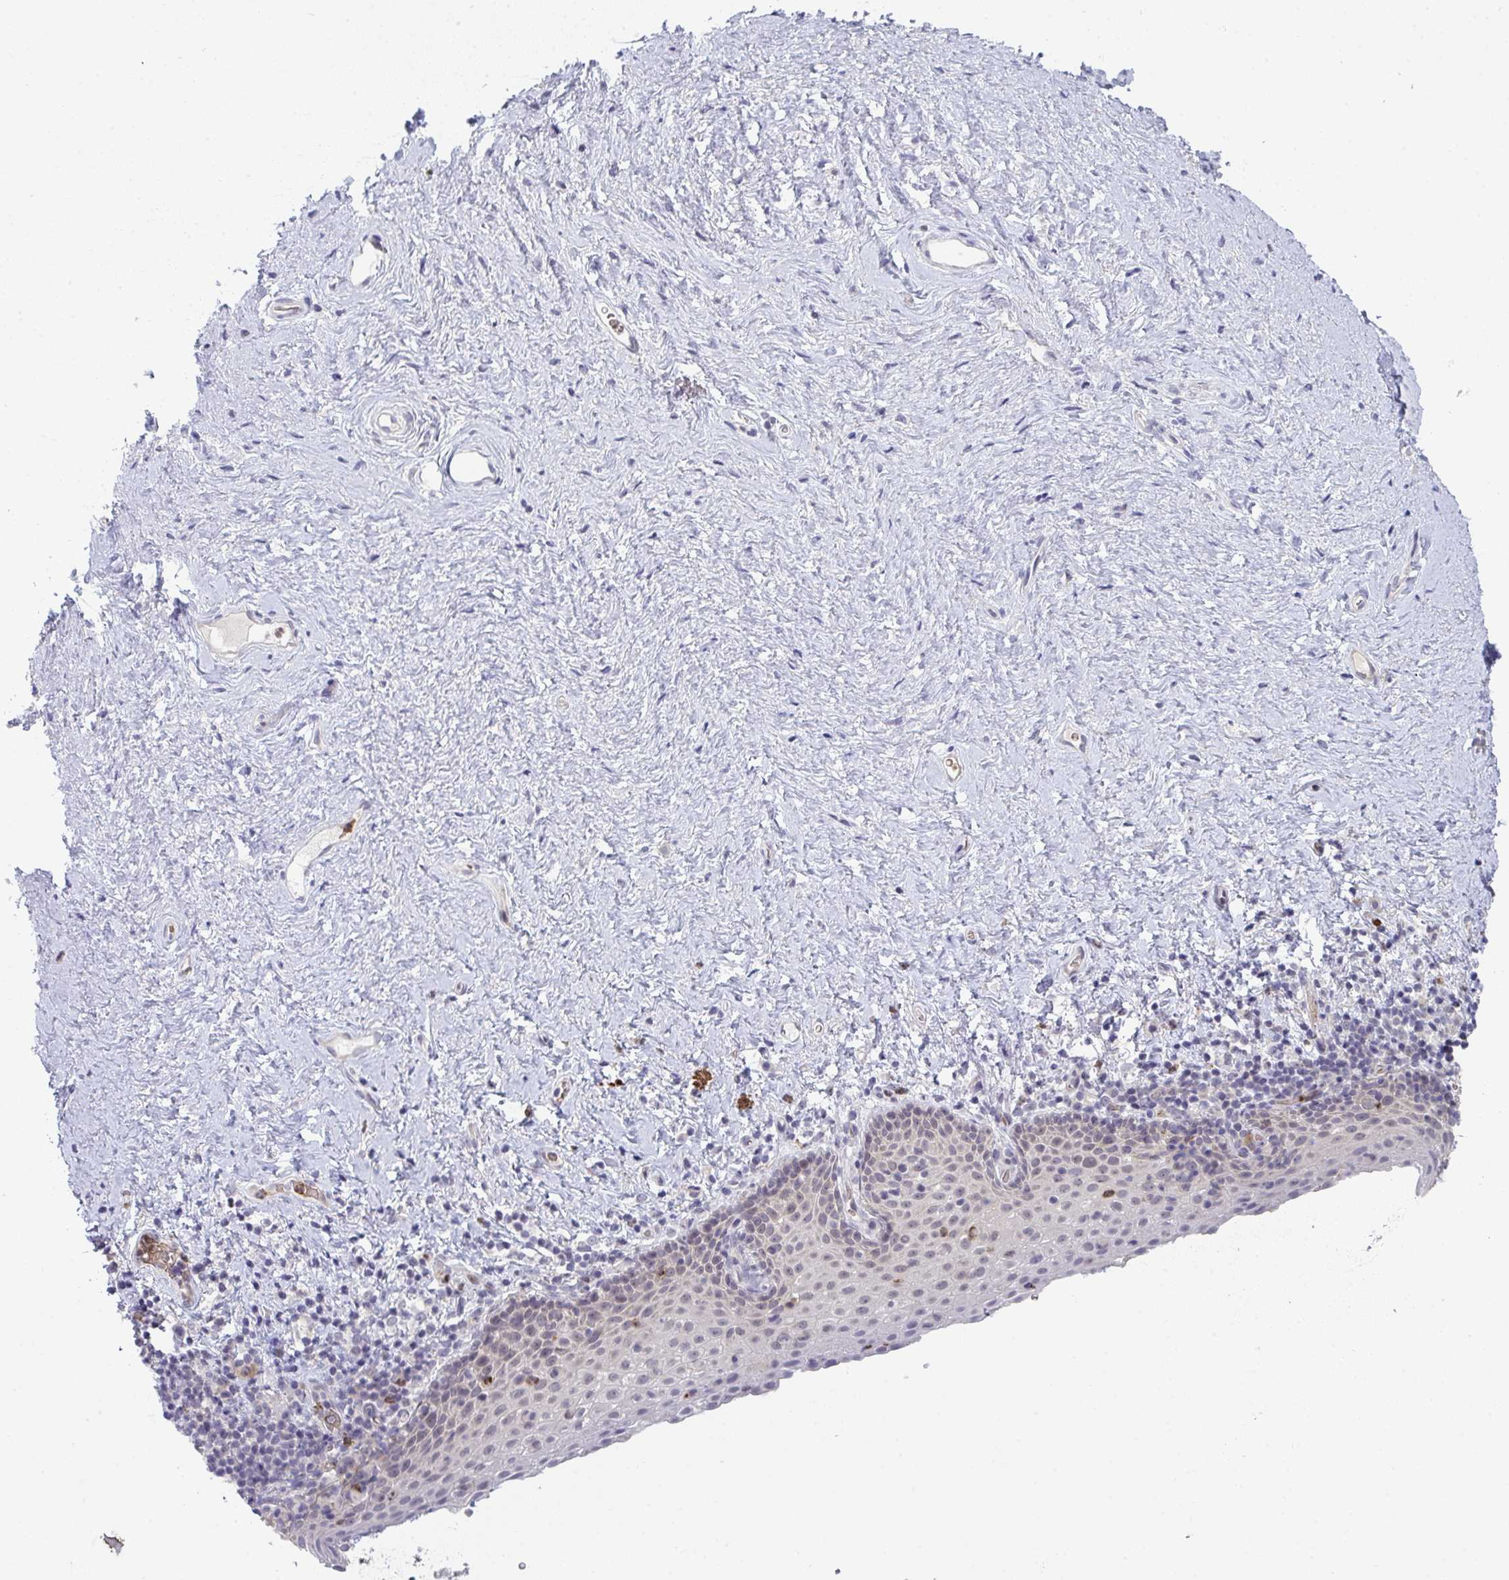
{"staining": {"intensity": "moderate", "quantity": "<25%", "location": "cytoplasmic/membranous,nuclear"}, "tissue": "vagina", "cell_type": "Squamous epithelial cells", "image_type": "normal", "snomed": [{"axis": "morphology", "description": "Normal tissue, NOS"}, {"axis": "topography", "description": "Vagina"}], "caption": "This image shows benign vagina stained with immunohistochemistry to label a protein in brown. The cytoplasmic/membranous,nuclear of squamous epithelial cells show moderate positivity for the protein. Nuclei are counter-stained blue.", "gene": "RIOK1", "patient": {"sex": "female", "age": 61}}